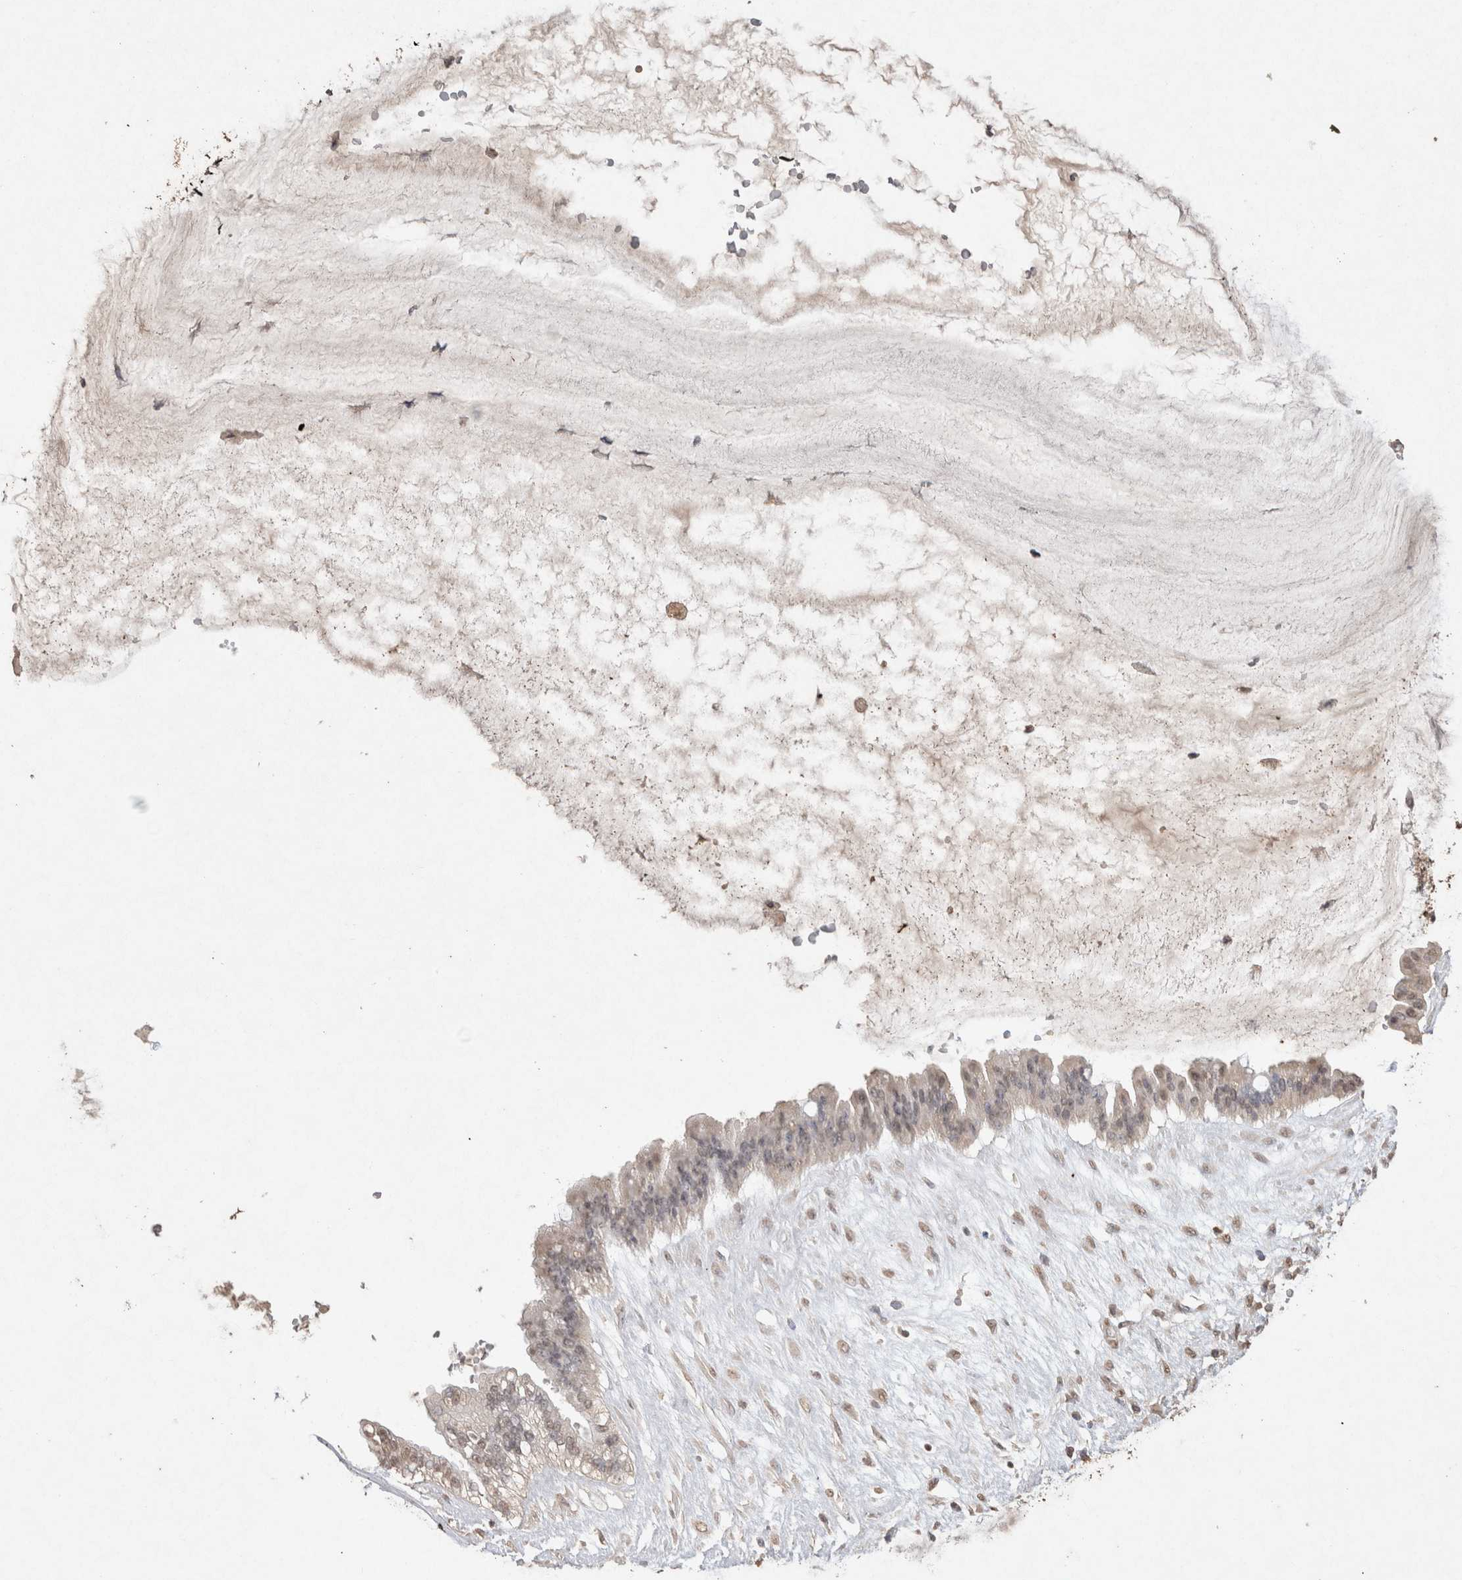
{"staining": {"intensity": "weak", "quantity": "25%-75%", "location": "nuclear"}, "tissue": "ovarian cancer", "cell_type": "Tumor cells", "image_type": "cancer", "snomed": [{"axis": "morphology", "description": "Cystadenocarcinoma, mucinous, NOS"}, {"axis": "topography", "description": "Ovary"}], "caption": "Ovarian cancer stained with DAB (3,3'-diaminobenzidine) IHC reveals low levels of weak nuclear expression in approximately 25%-75% of tumor cells.", "gene": "MLX", "patient": {"sex": "female", "age": 73}}